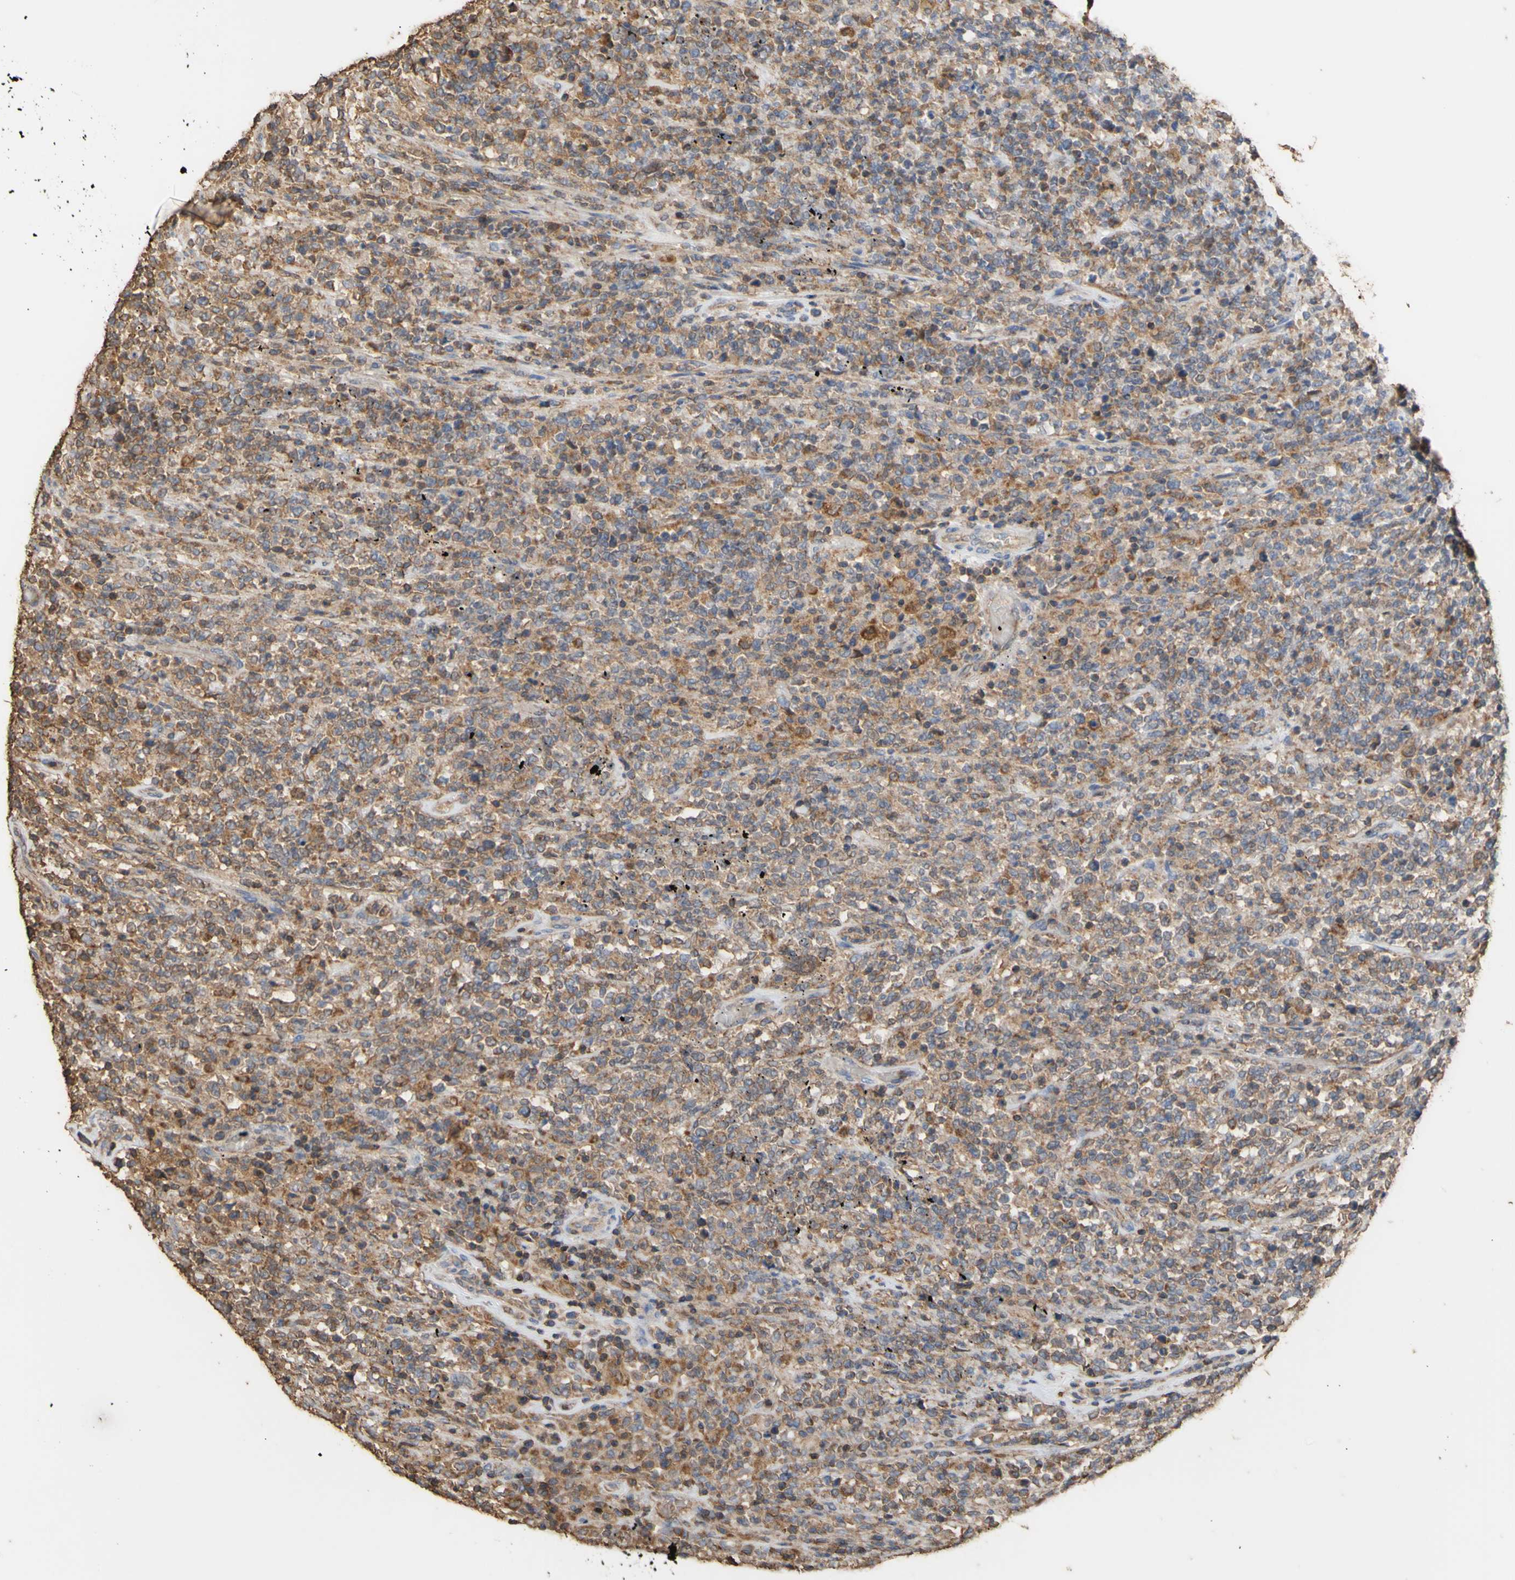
{"staining": {"intensity": "moderate", "quantity": ">75%", "location": "cytoplasmic/membranous"}, "tissue": "lymphoma", "cell_type": "Tumor cells", "image_type": "cancer", "snomed": [{"axis": "morphology", "description": "Malignant lymphoma, non-Hodgkin's type, High grade"}, {"axis": "topography", "description": "Soft tissue"}], "caption": "Malignant lymphoma, non-Hodgkin's type (high-grade) was stained to show a protein in brown. There is medium levels of moderate cytoplasmic/membranous expression in about >75% of tumor cells.", "gene": "ALDH9A1", "patient": {"sex": "male", "age": 18}}